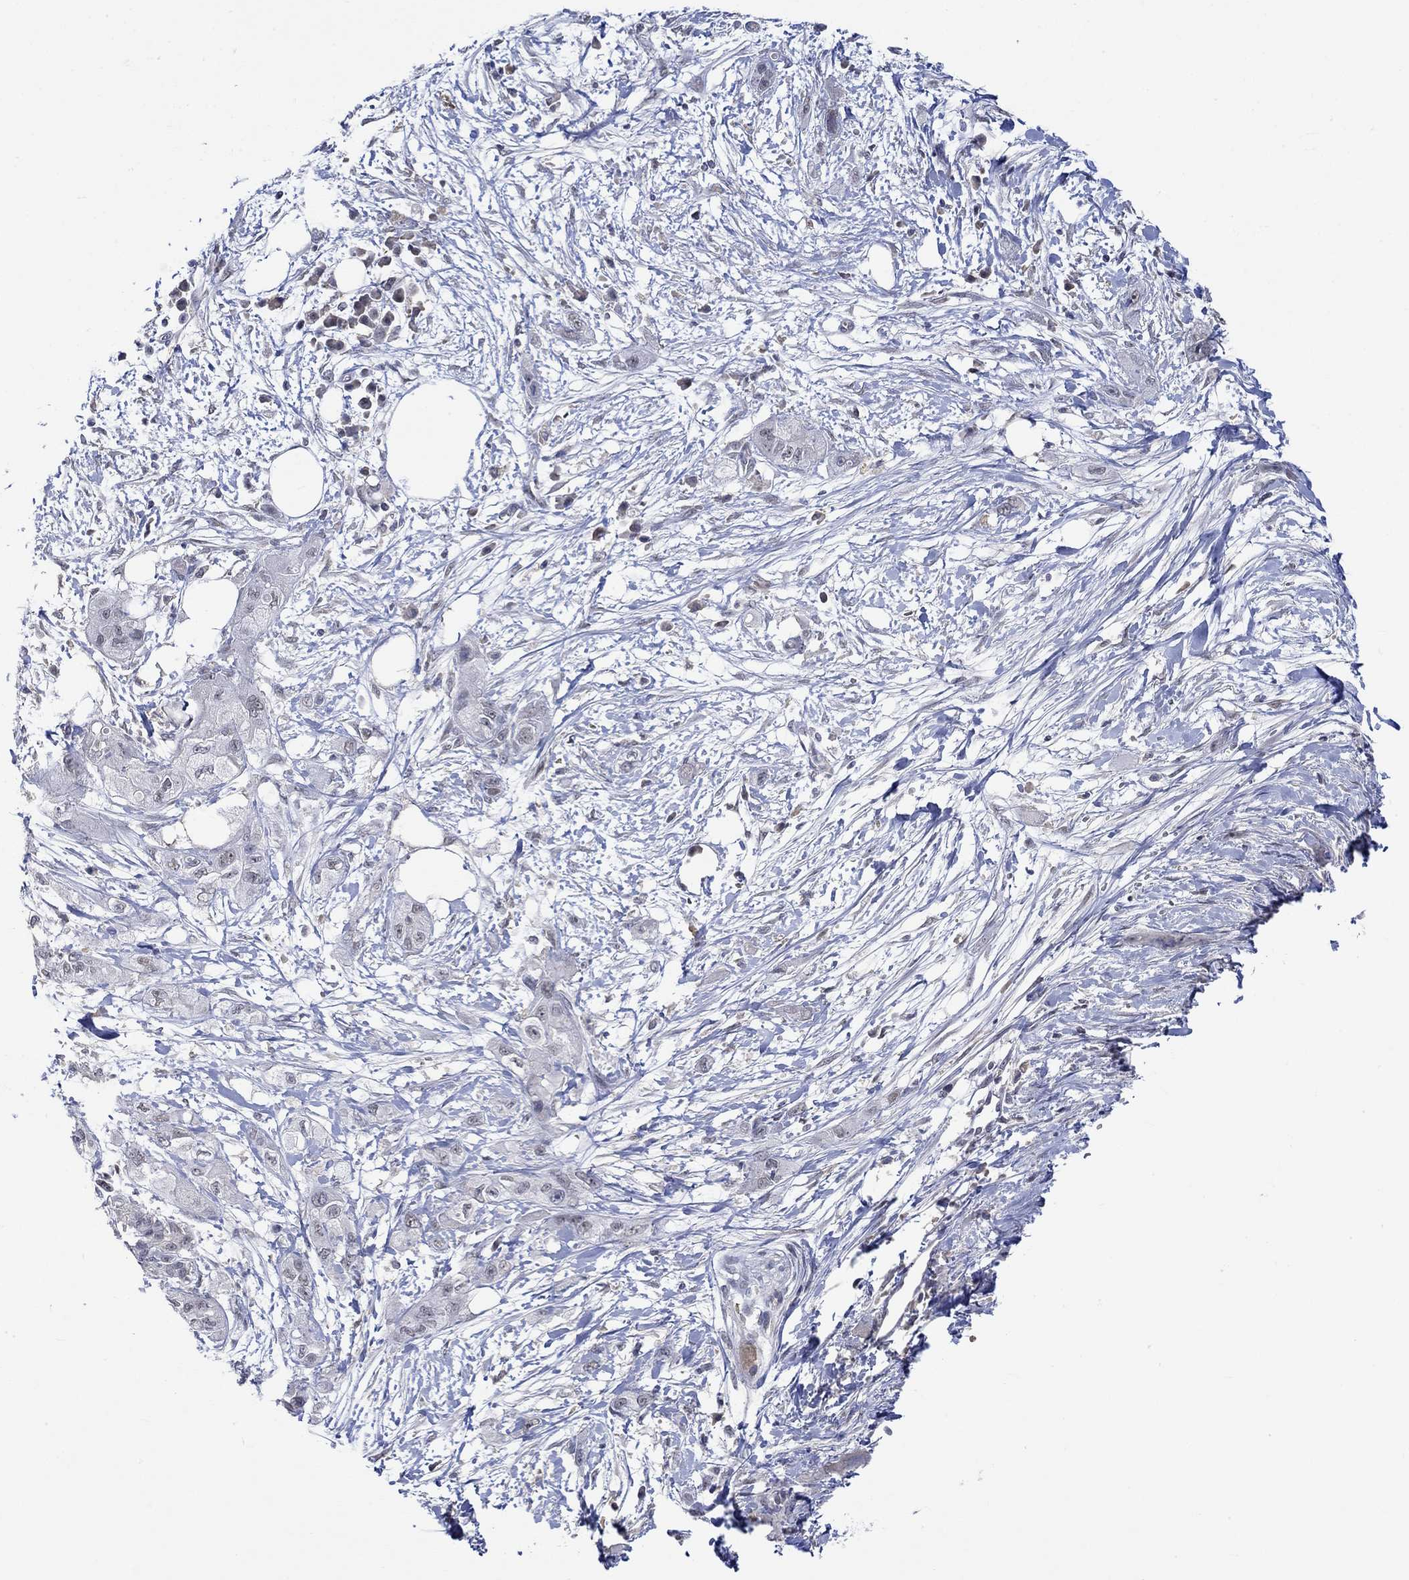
{"staining": {"intensity": "negative", "quantity": "none", "location": "none"}, "tissue": "pancreatic cancer", "cell_type": "Tumor cells", "image_type": "cancer", "snomed": [{"axis": "morphology", "description": "Adenocarcinoma, NOS"}, {"axis": "topography", "description": "Pancreas"}], "caption": "Immunohistochemical staining of pancreatic adenocarcinoma displays no significant positivity in tumor cells. (IHC, brightfield microscopy, high magnification).", "gene": "WASF1", "patient": {"sex": "male", "age": 72}}